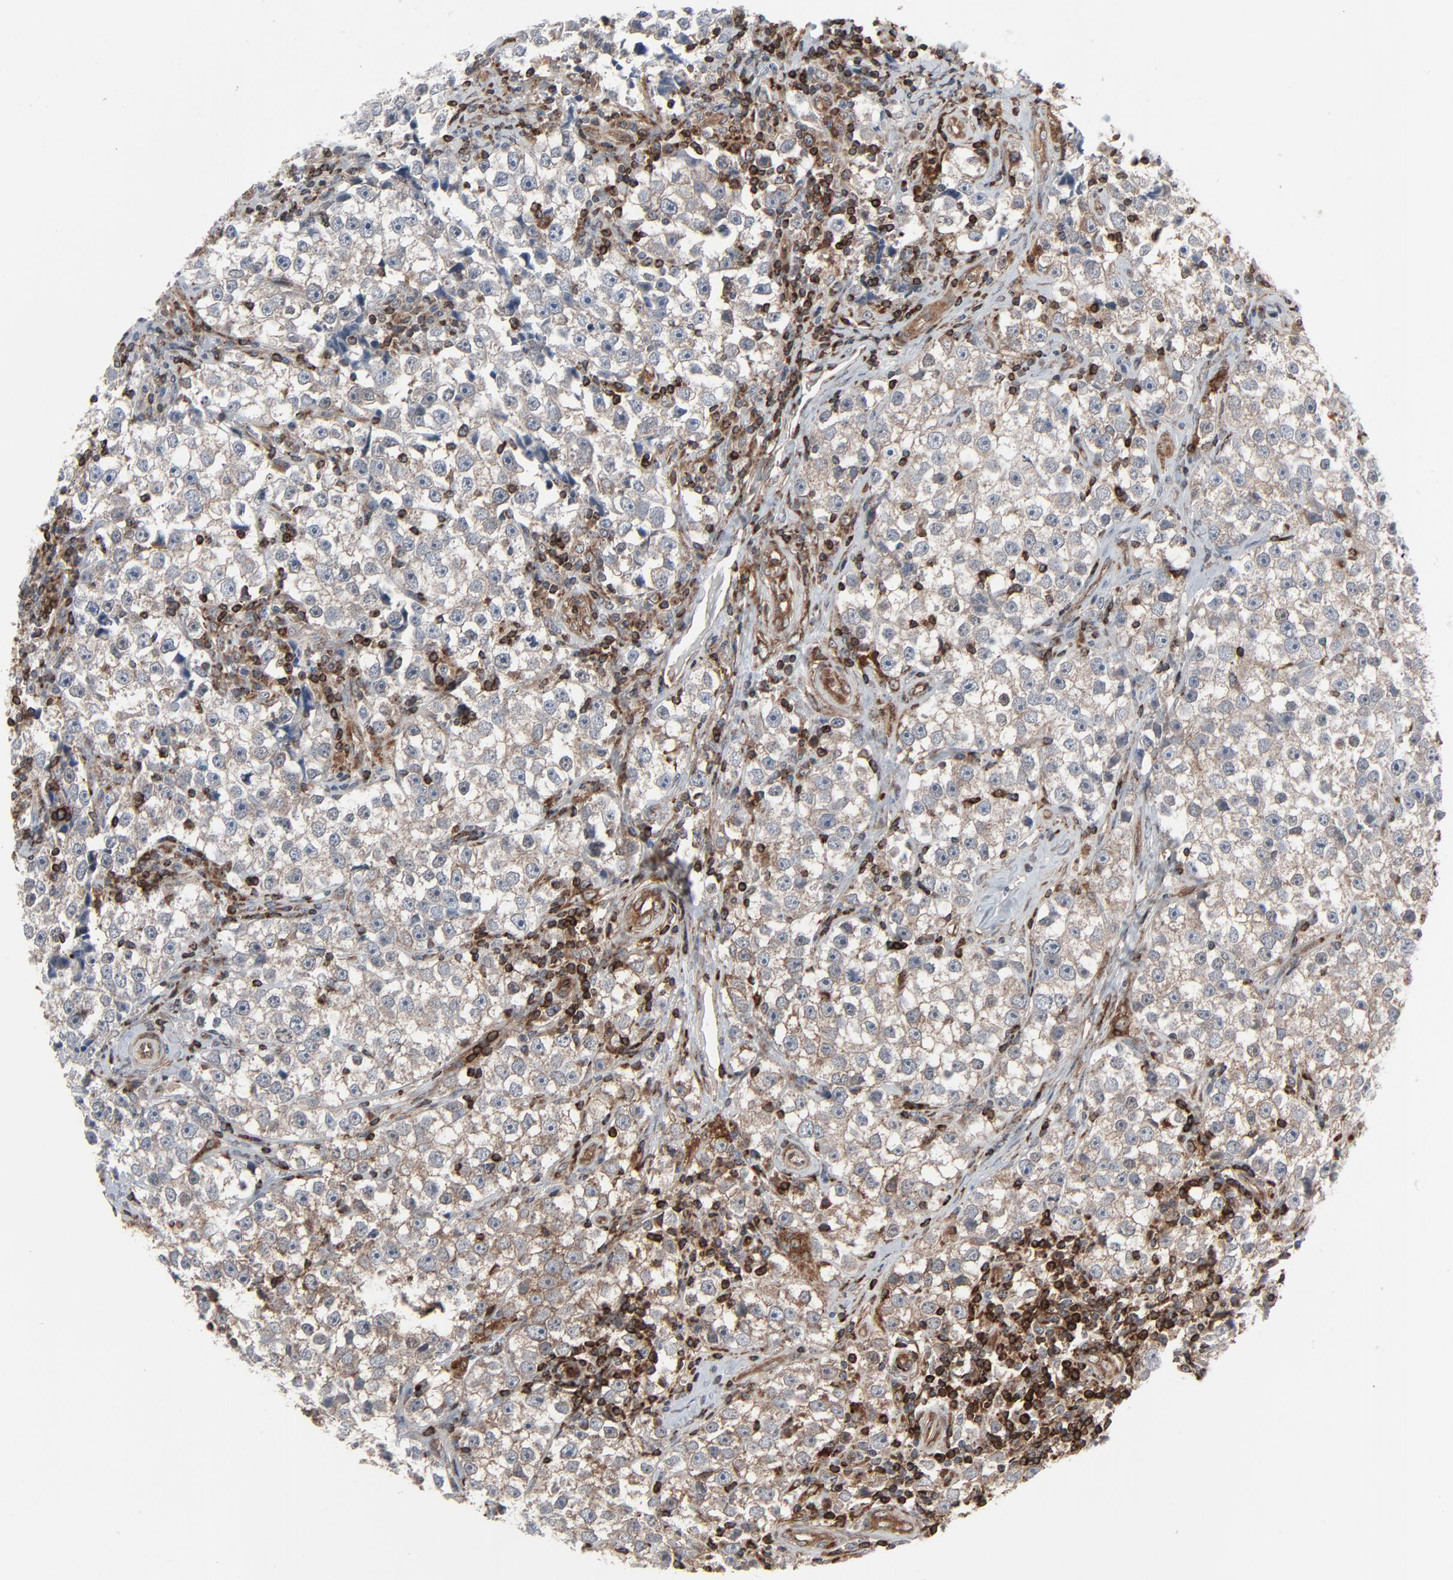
{"staining": {"intensity": "negative", "quantity": "none", "location": "none"}, "tissue": "testis cancer", "cell_type": "Tumor cells", "image_type": "cancer", "snomed": [{"axis": "morphology", "description": "Seminoma, NOS"}, {"axis": "topography", "description": "Testis"}], "caption": "This is an IHC micrograph of human testis seminoma. There is no expression in tumor cells.", "gene": "OPTN", "patient": {"sex": "male", "age": 32}}